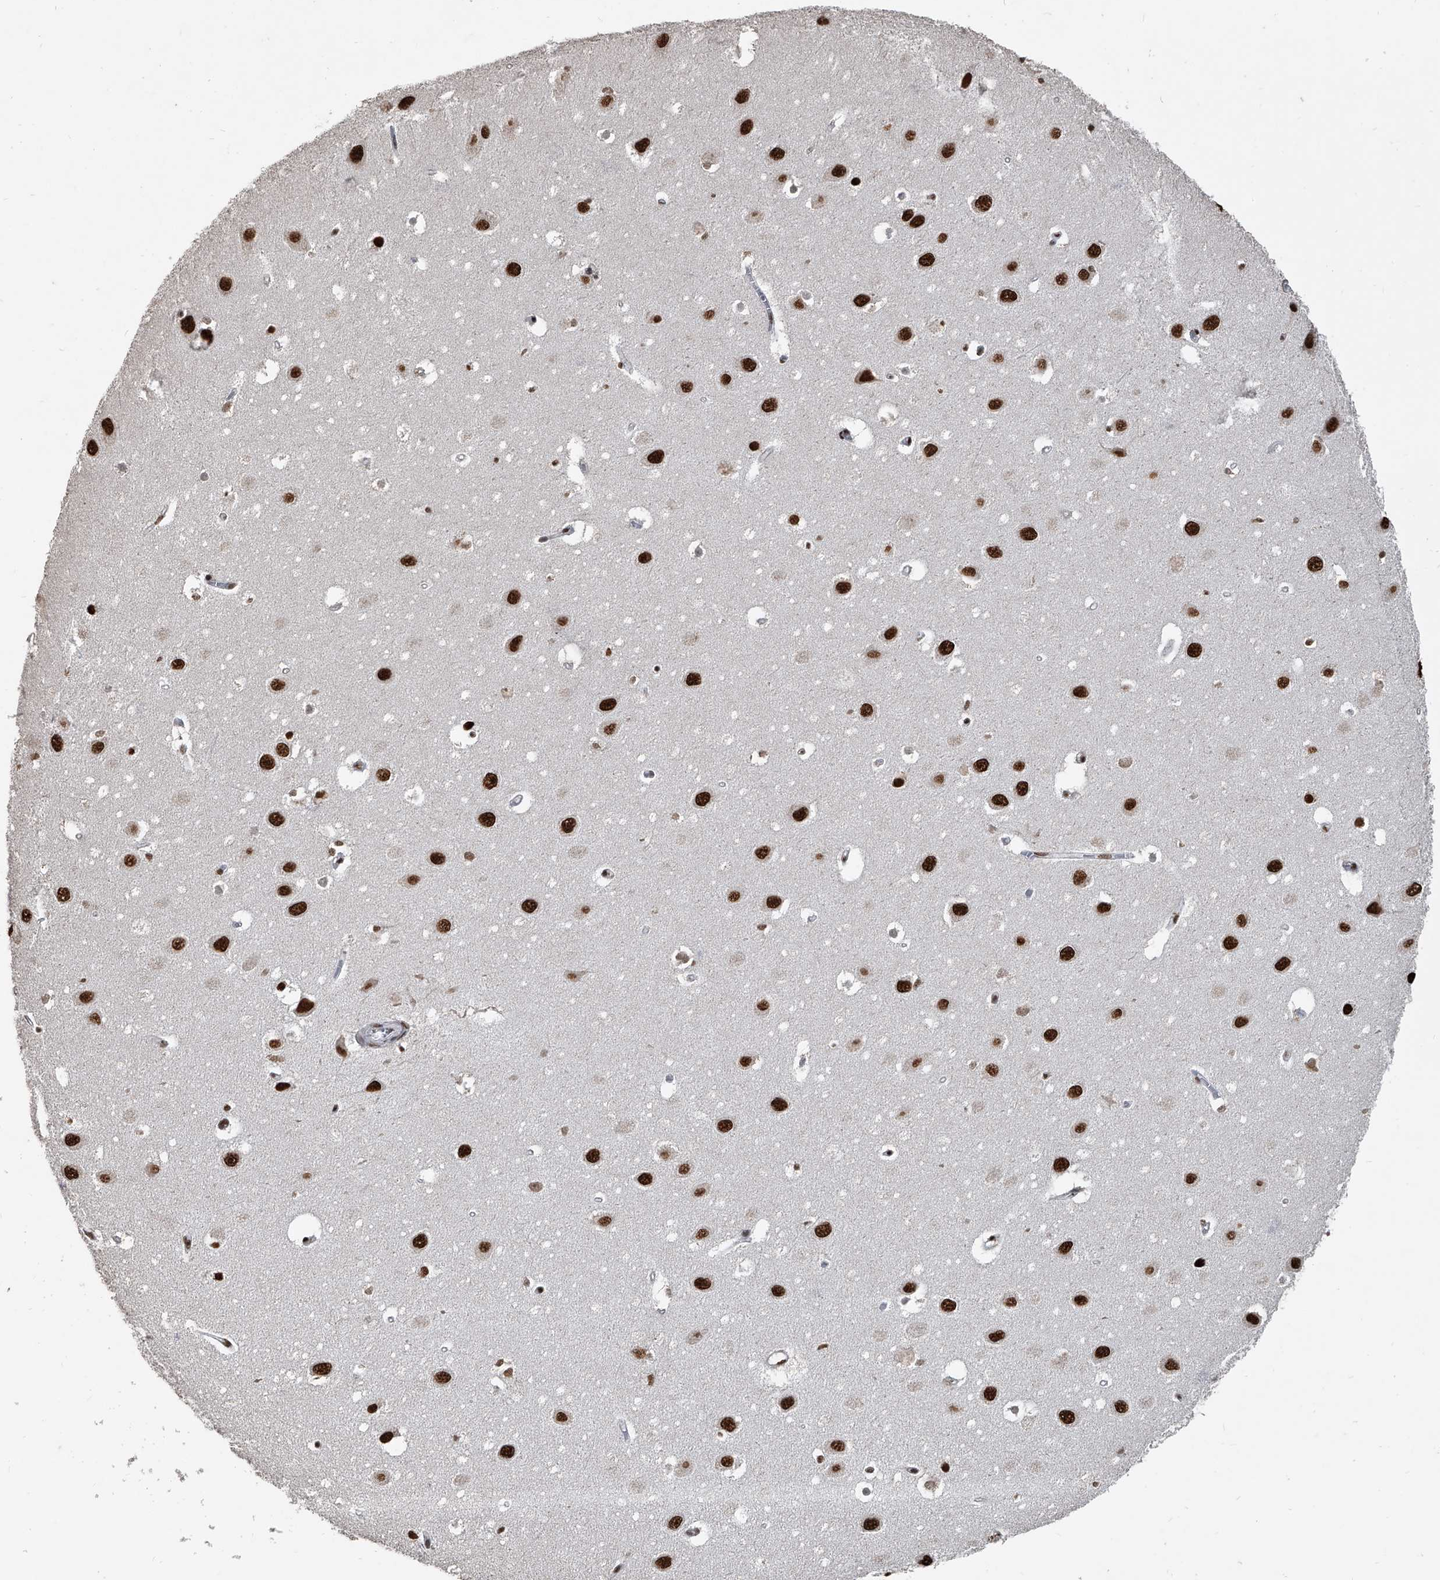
{"staining": {"intensity": "moderate", "quantity": "<25%", "location": "nuclear"}, "tissue": "hippocampus", "cell_type": "Glial cells", "image_type": "normal", "snomed": [{"axis": "morphology", "description": "Normal tissue, NOS"}, {"axis": "topography", "description": "Hippocampus"}], "caption": "Human hippocampus stained with a protein marker shows moderate staining in glial cells.", "gene": "MATR3", "patient": {"sex": "female", "age": 64}}